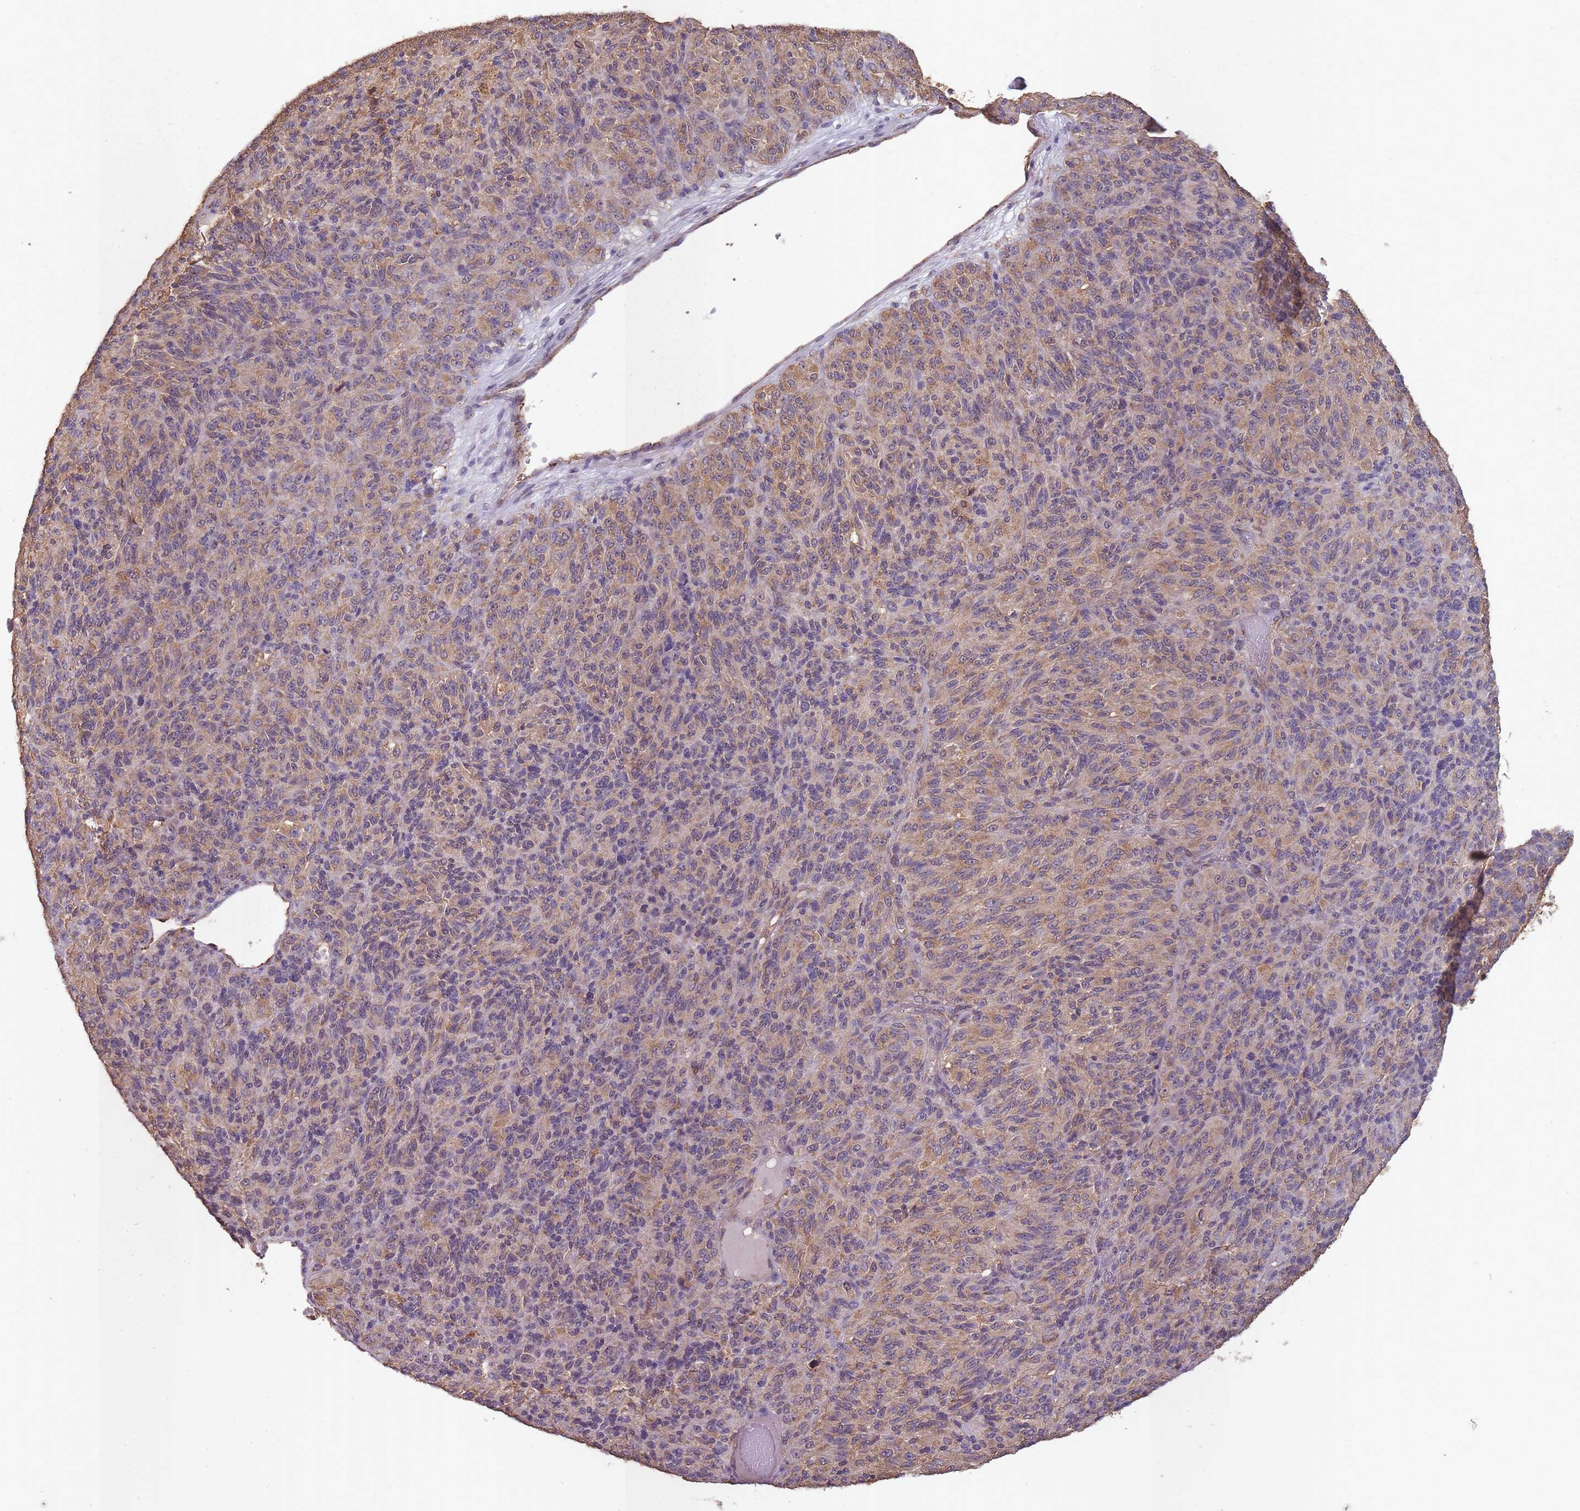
{"staining": {"intensity": "moderate", "quantity": "25%-75%", "location": "cytoplasmic/membranous"}, "tissue": "melanoma", "cell_type": "Tumor cells", "image_type": "cancer", "snomed": [{"axis": "morphology", "description": "Malignant melanoma, Metastatic site"}, {"axis": "topography", "description": "Brain"}], "caption": "IHC (DAB) staining of malignant melanoma (metastatic site) exhibits moderate cytoplasmic/membranous protein staining in approximately 25%-75% of tumor cells.", "gene": "SANBR", "patient": {"sex": "female", "age": 56}}